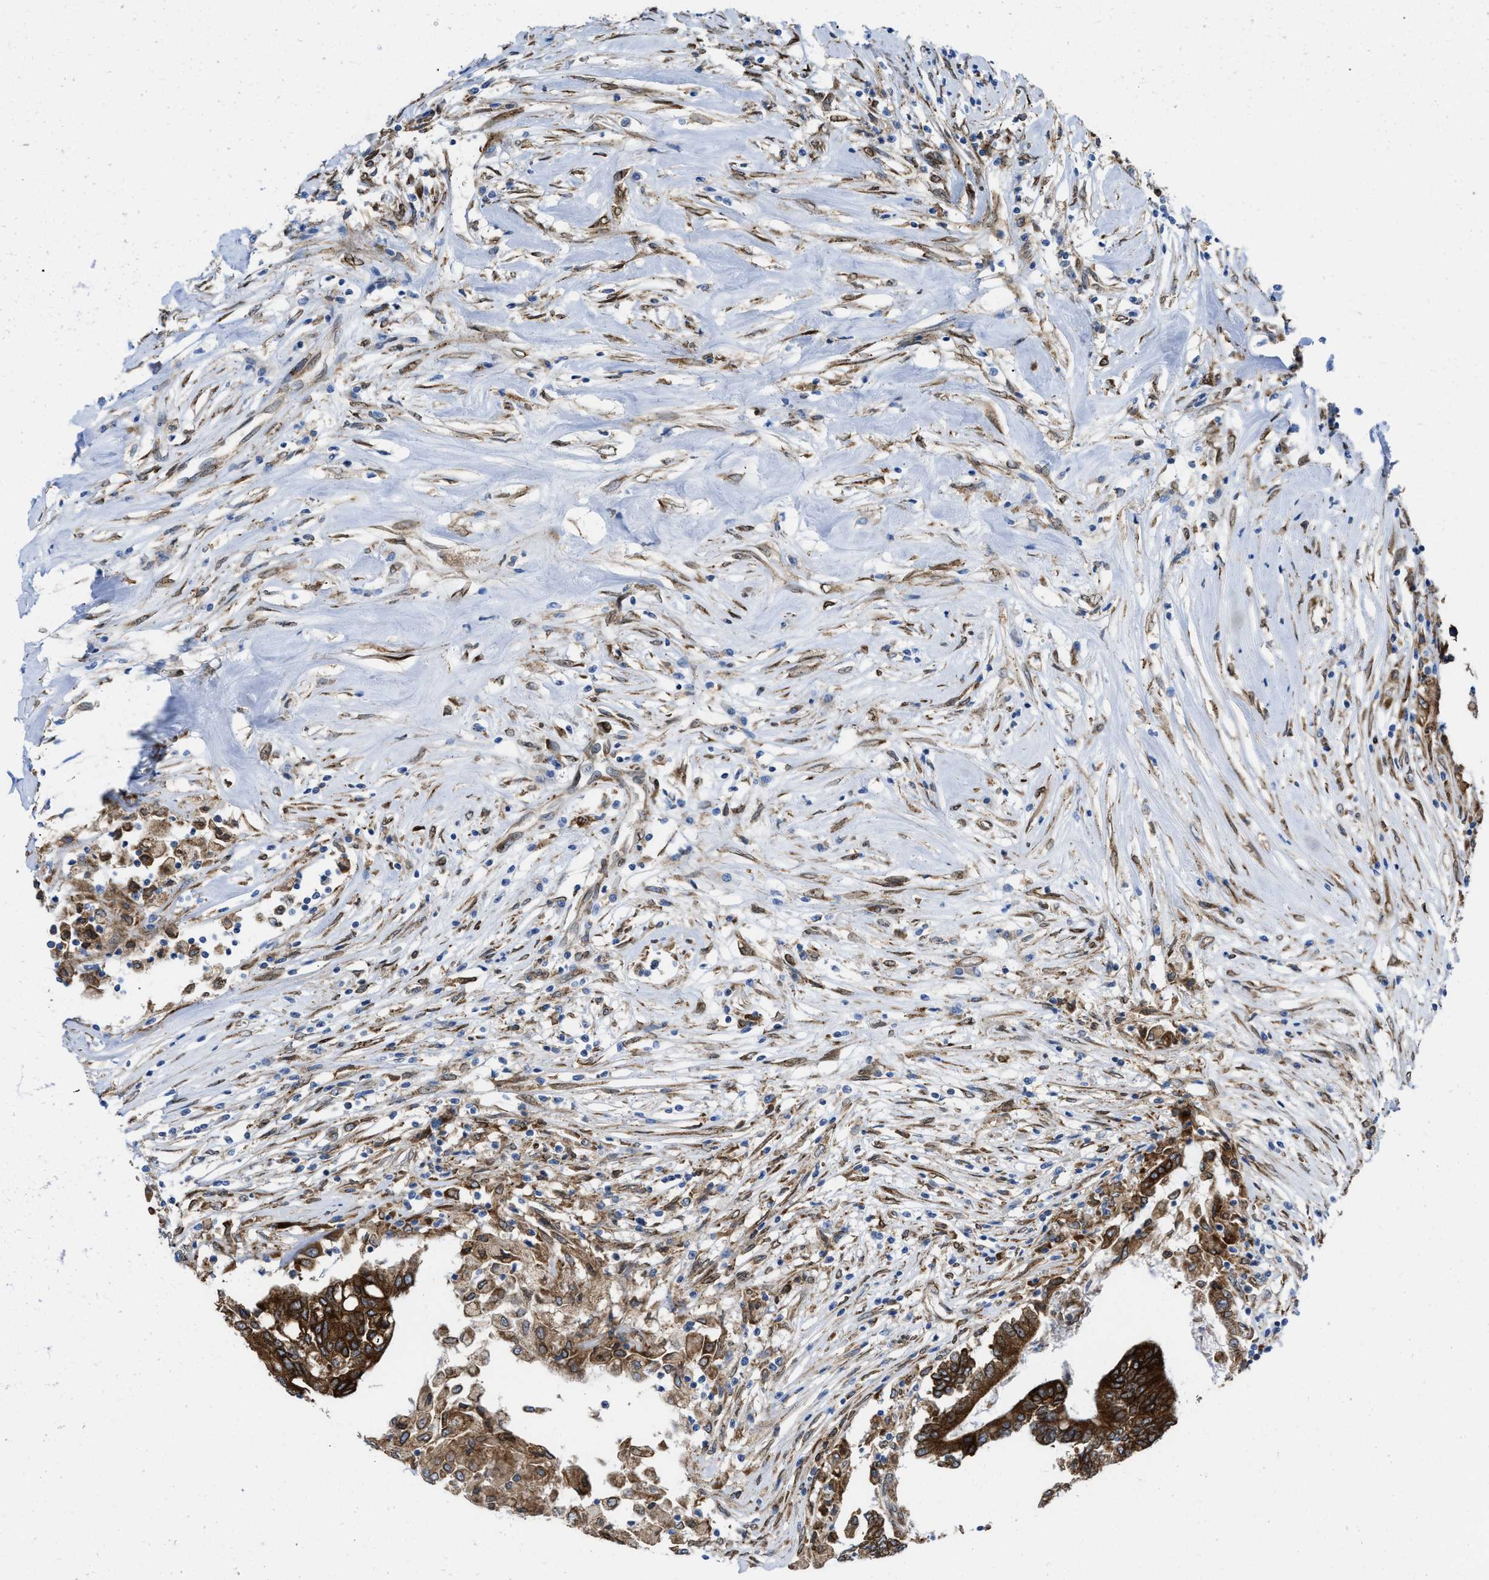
{"staining": {"intensity": "strong", "quantity": ">75%", "location": "cytoplasmic/membranous"}, "tissue": "colorectal cancer", "cell_type": "Tumor cells", "image_type": "cancer", "snomed": [{"axis": "morphology", "description": "Adenocarcinoma, NOS"}, {"axis": "topography", "description": "Rectum"}], "caption": "An immunohistochemistry (IHC) photomicrograph of neoplastic tissue is shown. Protein staining in brown highlights strong cytoplasmic/membranous positivity in adenocarcinoma (colorectal) within tumor cells.", "gene": "ERLIN2", "patient": {"sex": "male", "age": 63}}